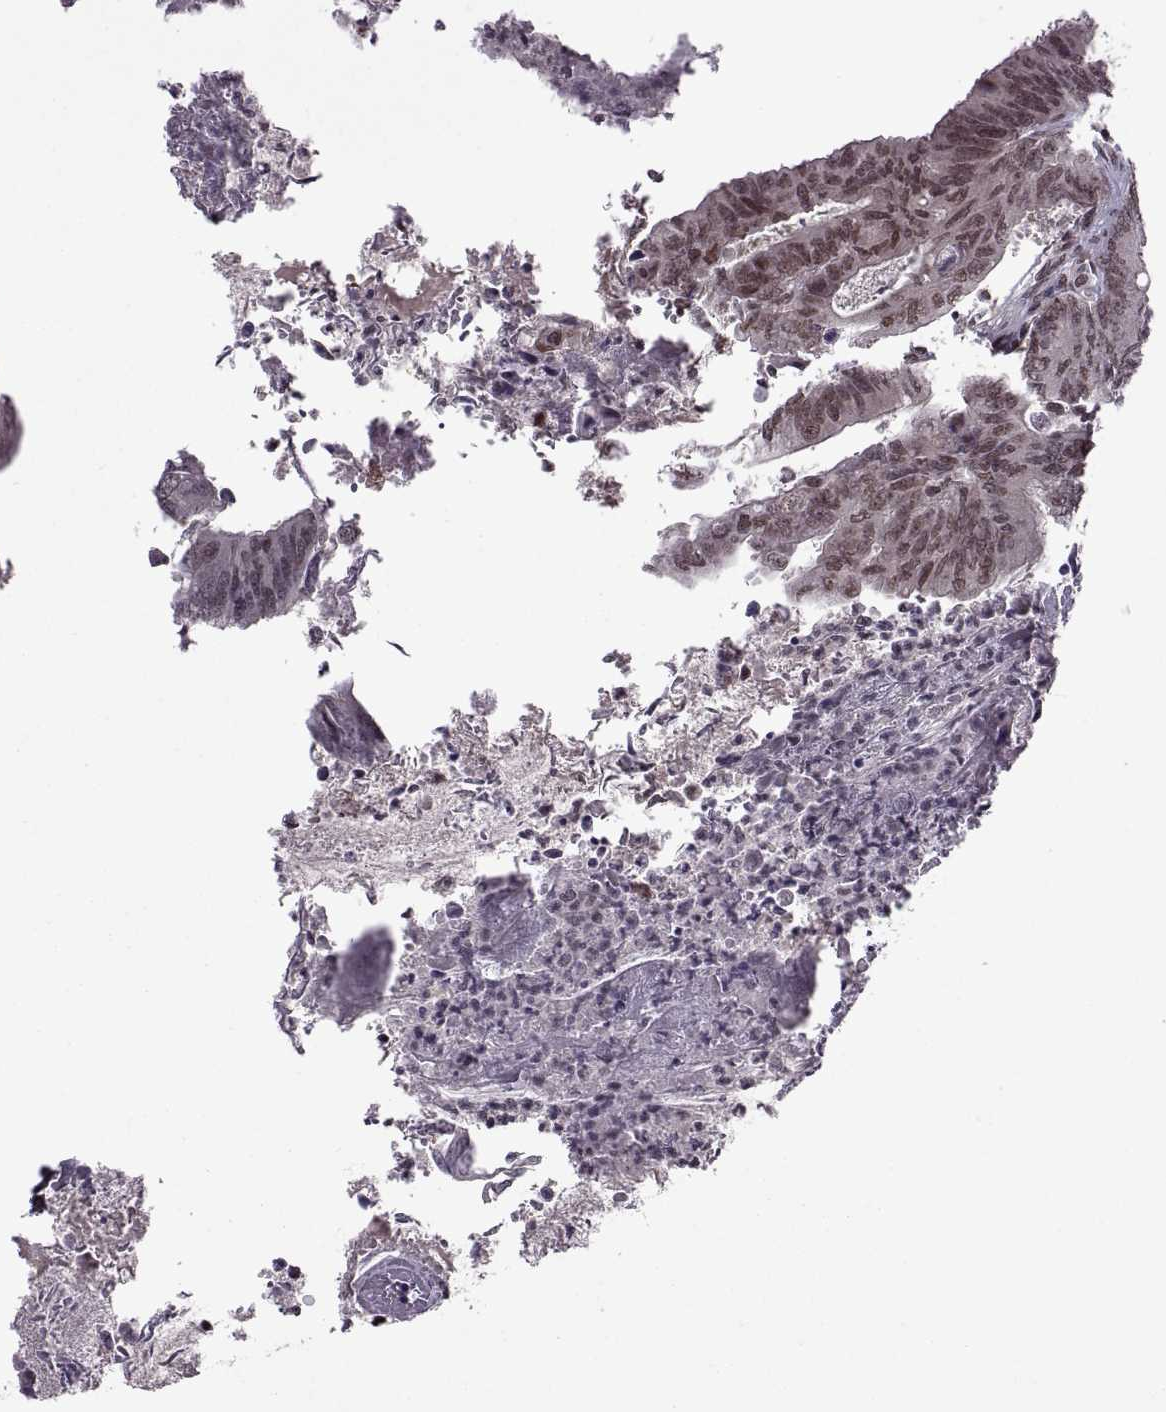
{"staining": {"intensity": "moderate", "quantity": ">75%", "location": "nuclear"}, "tissue": "colorectal cancer", "cell_type": "Tumor cells", "image_type": "cancer", "snomed": [{"axis": "morphology", "description": "Adenocarcinoma, NOS"}, {"axis": "topography", "description": "Colon"}], "caption": "Immunohistochemical staining of colorectal cancer displays medium levels of moderate nuclear protein expression in about >75% of tumor cells.", "gene": "MT1E", "patient": {"sex": "female", "age": 70}}